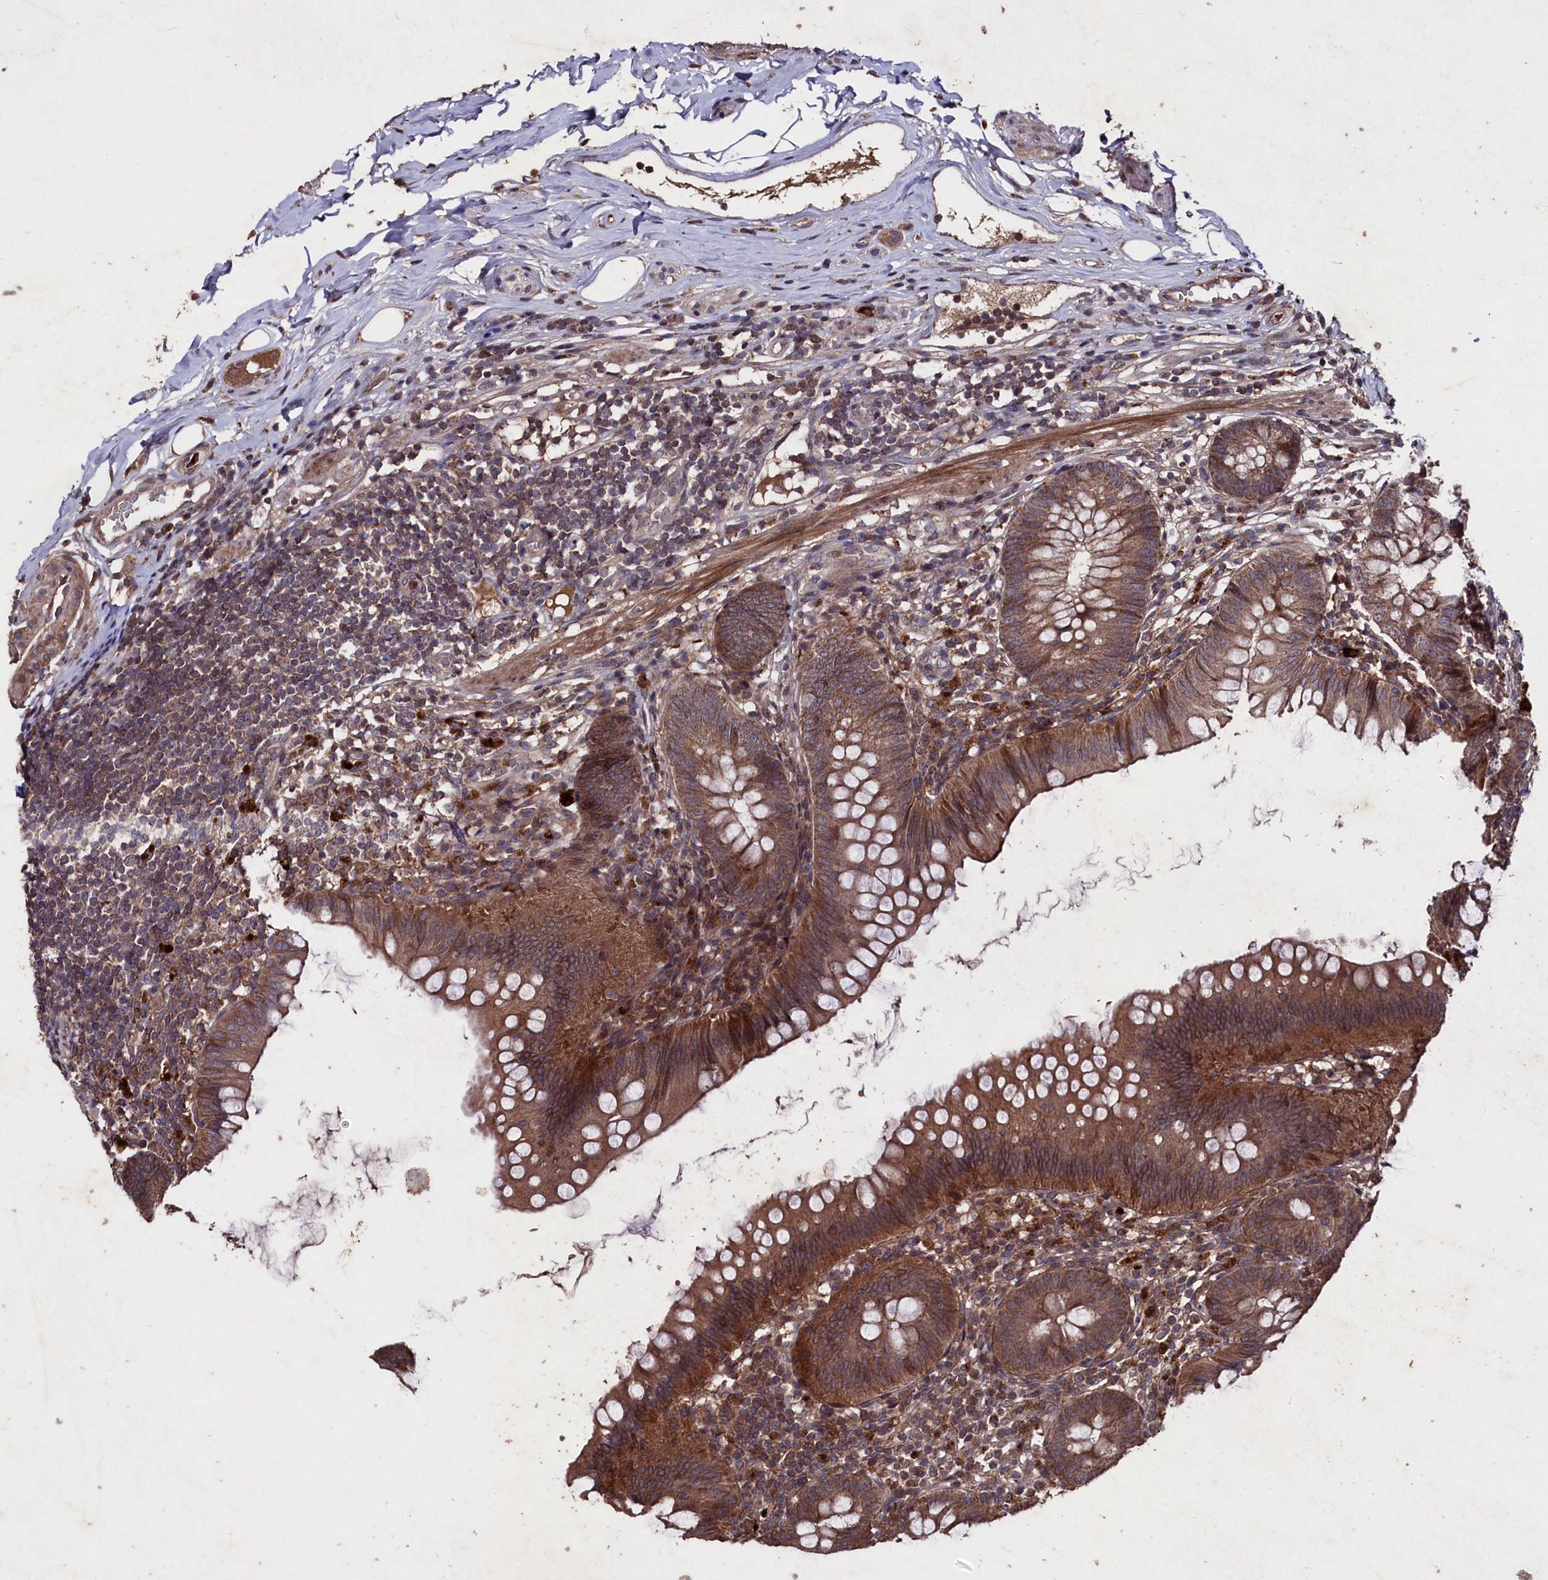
{"staining": {"intensity": "moderate", "quantity": ">75%", "location": "cytoplasmic/membranous"}, "tissue": "appendix", "cell_type": "Glandular cells", "image_type": "normal", "snomed": [{"axis": "morphology", "description": "Normal tissue, NOS"}, {"axis": "topography", "description": "Appendix"}], "caption": "About >75% of glandular cells in unremarkable human appendix reveal moderate cytoplasmic/membranous protein positivity as visualized by brown immunohistochemical staining.", "gene": "MYO1H", "patient": {"sex": "female", "age": 62}}